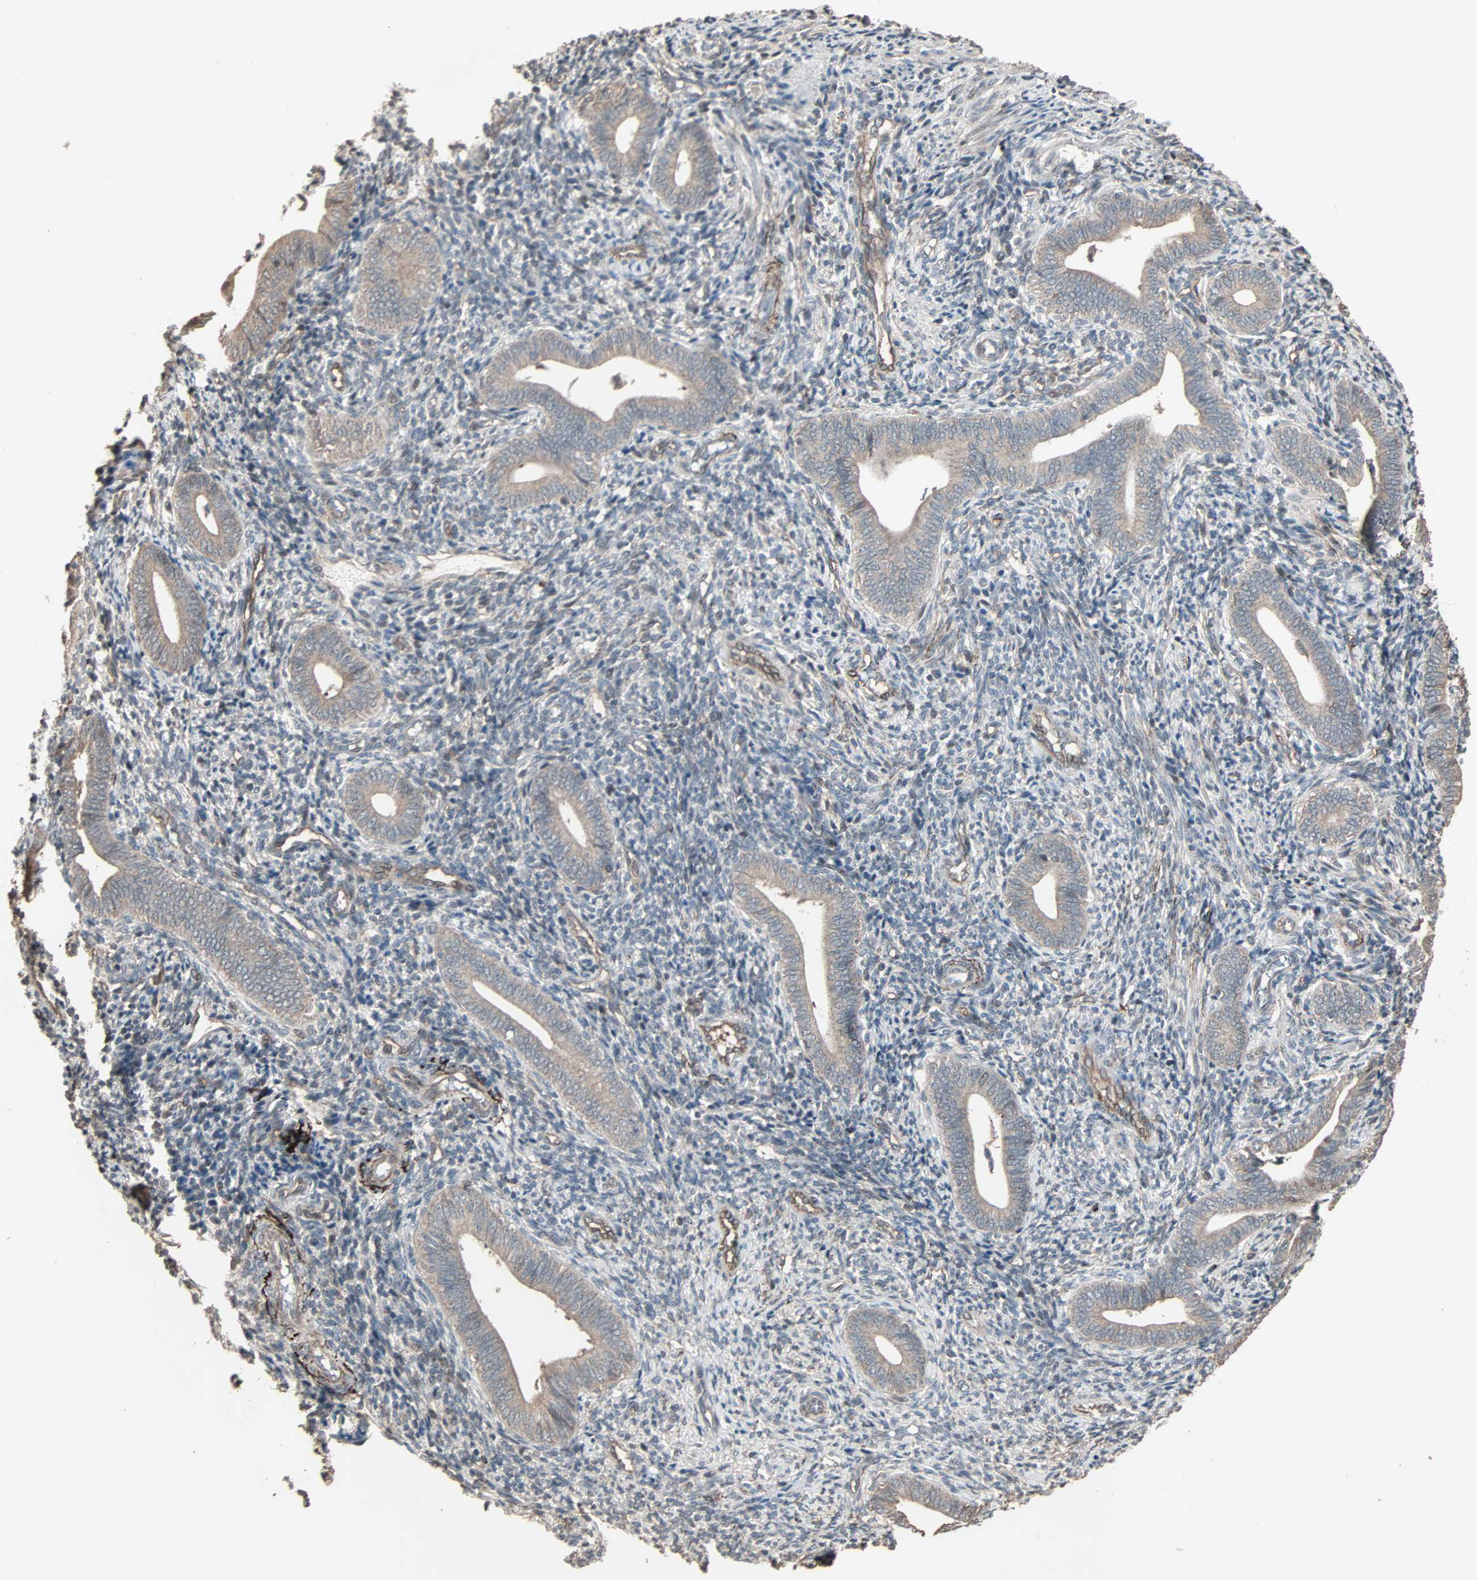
{"staining": {"intensity": "weak", "quantity": "<25%", "location": "cytoplasmic/membranous"}, "tissue": "endometrium", "cell_type": "Cells in endometrial stroma", "image_type": "normal", "snomed": [{"axis": "morphology", "description": "Normal tissue, NOS"}, {"axis": "topography", "description": "Uterus"}, {"axis": "topography", "description": "Endometrium"}], "caption": "Cells in endometrial stroma are negative for protein expression in unremarkable human endometrium. (DAB (3,3'-diaminobenzidine) immunohistochemistry (IHC), high magnification).", "gene": "CALCRL", "patient": {"sex": "female", "age": 33}}